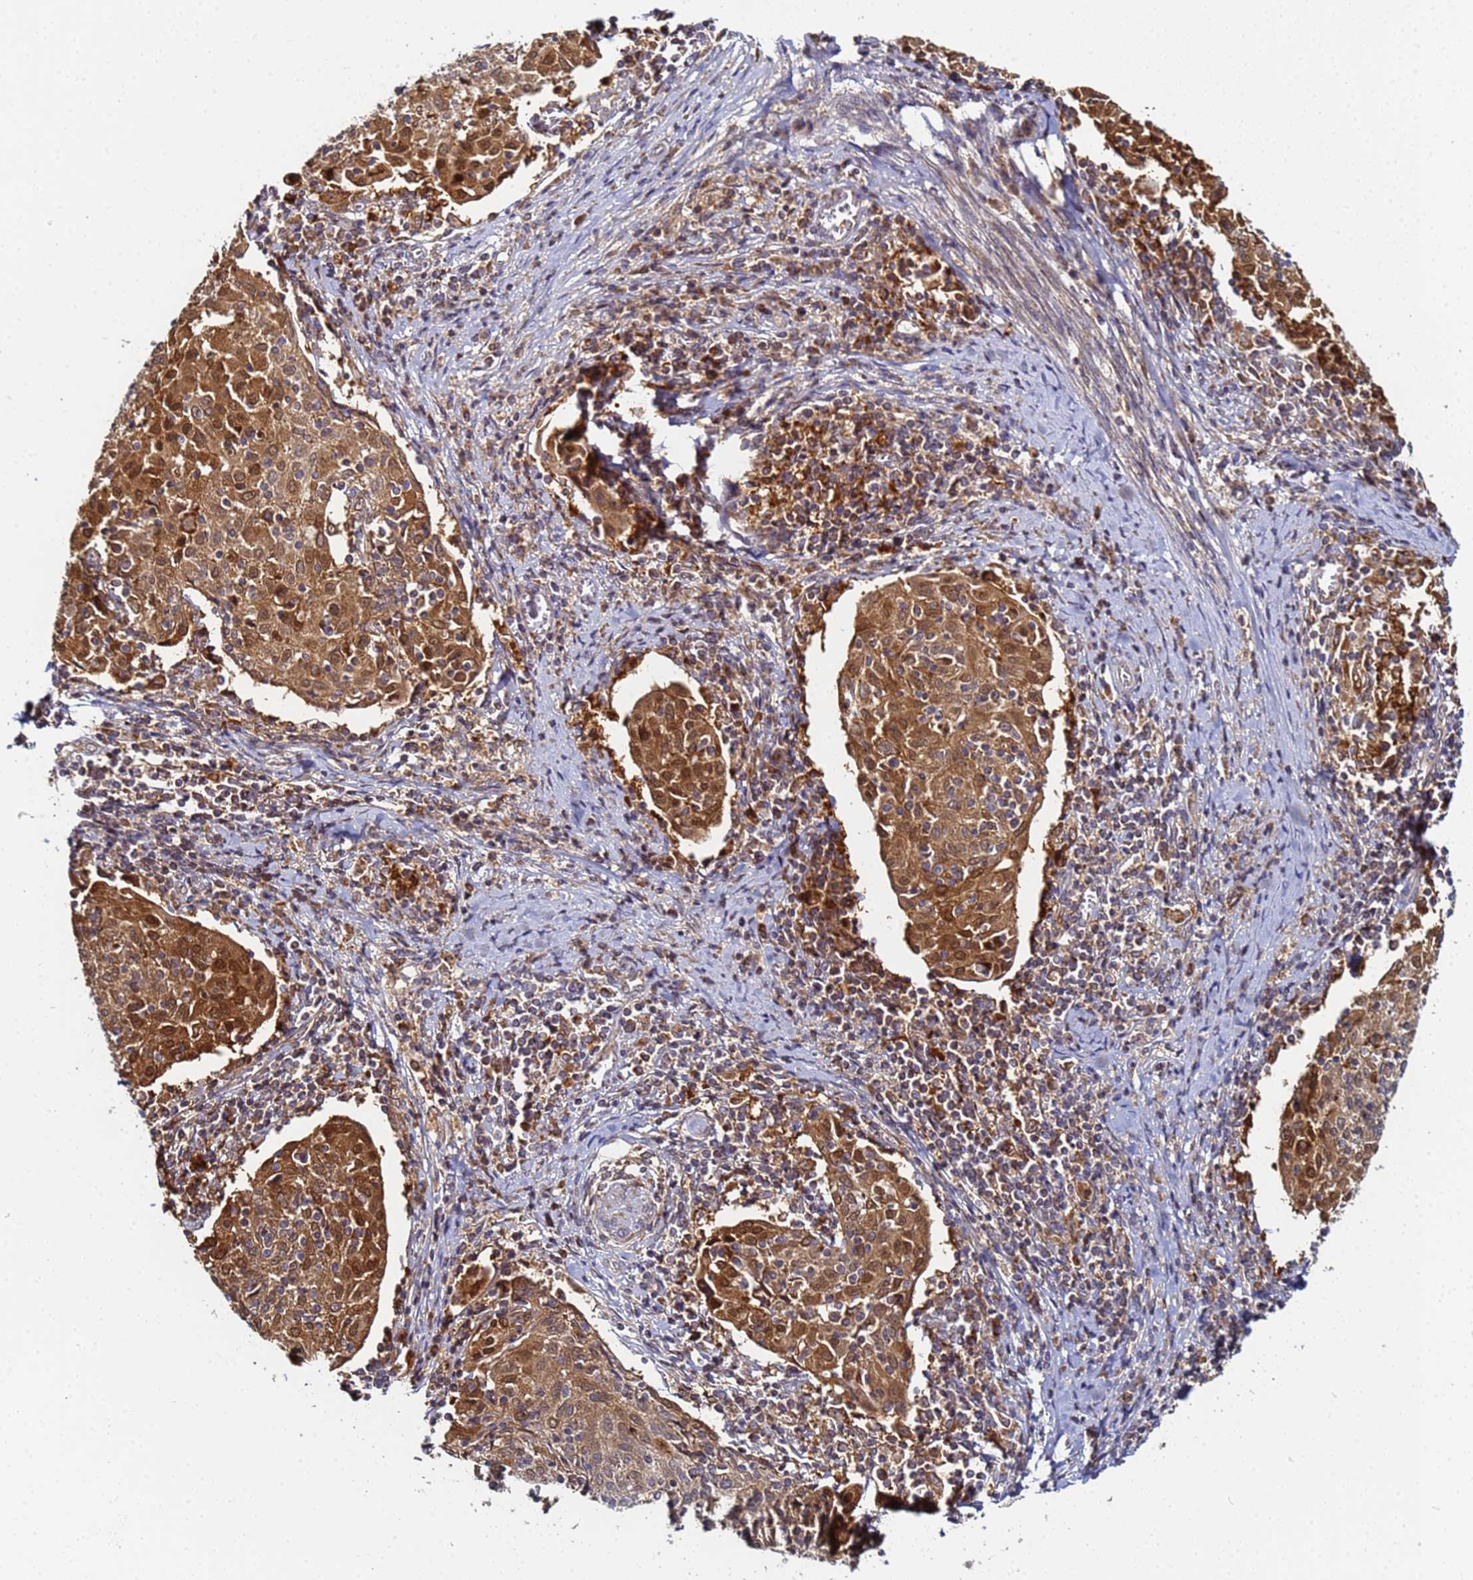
{"staining": {"intensity": "moderate", "quantity": ">75%", "location": "cytoplasmic/membranous,nuclear"}, "tissue": "cervical cancer", "cell_type": "Tumor cells", "image_type": "cancer", "snomed": [{"axis": "morphology", "description": "Squamous cell carcinoma, NOS"}, {"axis": "topography", "description": "Cervix"}], "caption": "Squamous cell carcinoma (cervical) stained with DAB immunohistochemistry (IHC) exhibits medium levels of moderate cytoplasmic/membranous and nuclear expression in about >75% of tumor cells.", "gene": "CCDC127", "patient": {"sex": "female", "age": 52}}